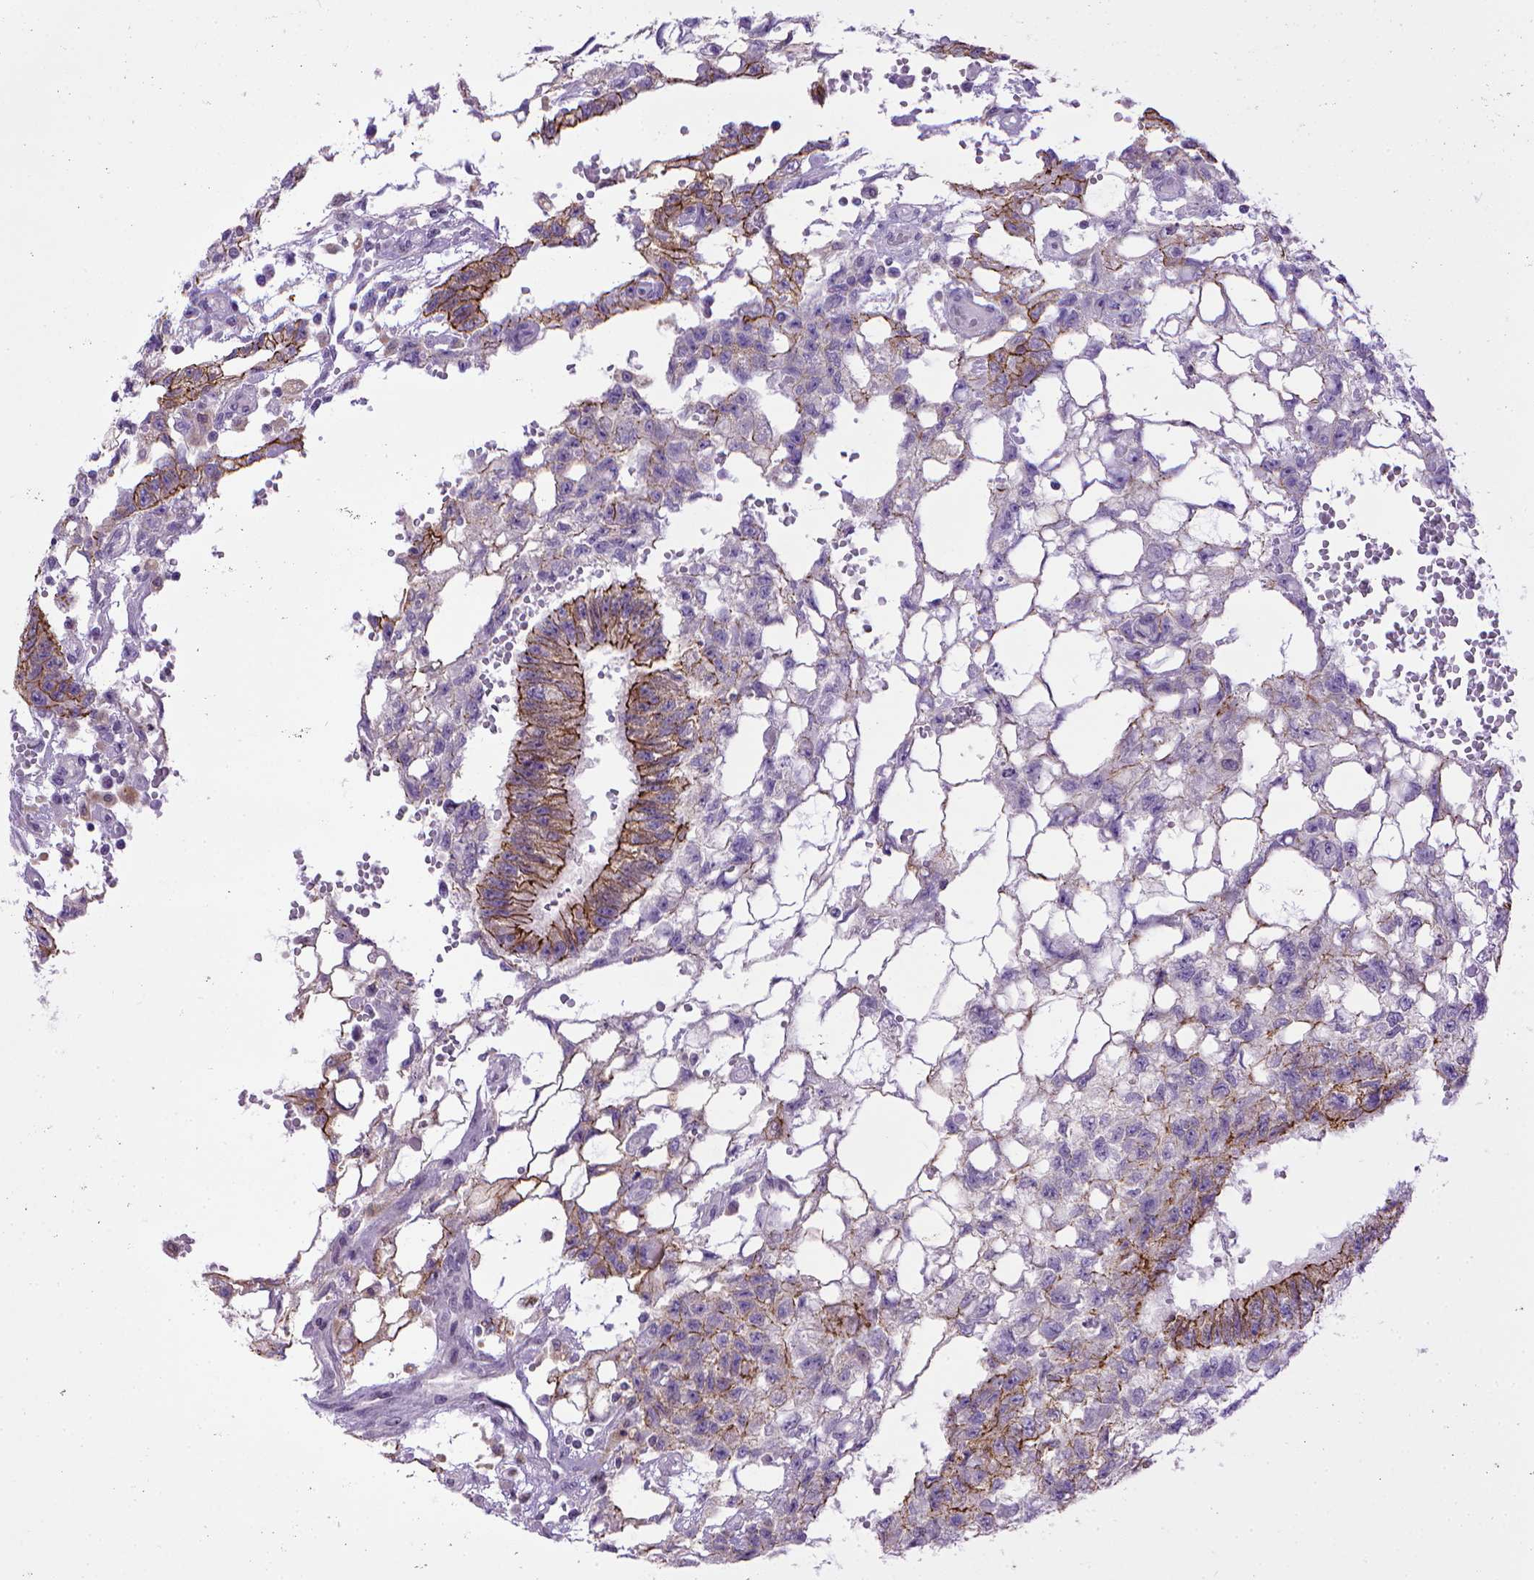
{"staining": {"intensity": "strong", "quantity": ">75%", "location": "cytoplasmic/membranous"}, "tissue": "testis cancer", "cell_type": "Tumor cells", "image_type": "cancer", "snomed": [{"axis": "morphology", "description": "Carcinoma, Embryonal, NOS"}, {"axis": "topography", "description": "Testis"}], "caption": "Protein staining shows strong cytoplasmic/membranous staining in approximately >75% of tumor cells in embryonal carcinoma (testis).", "gene": "CDH1", "patient": {"sex": "male", "age": 32}}